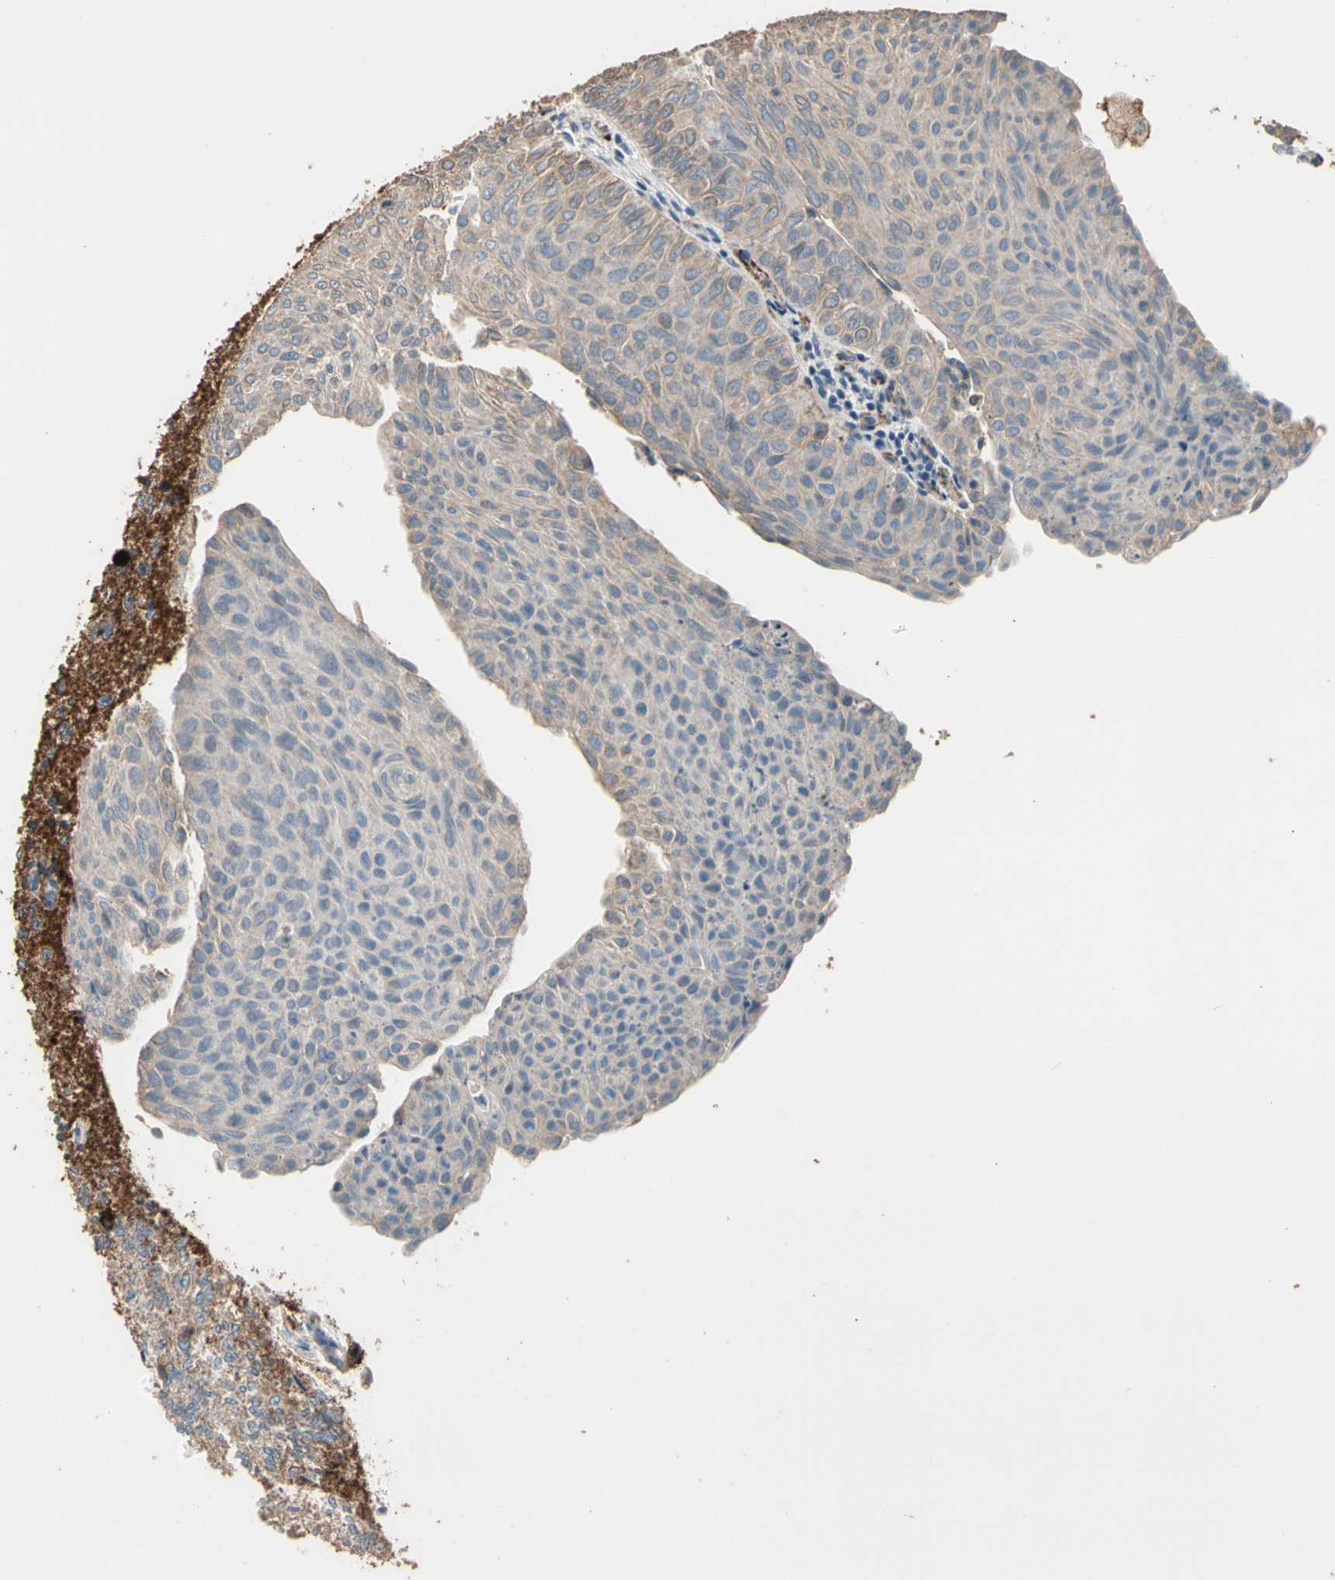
{"staining": {"intensity": "weak", "quantity": ">75%", "location": "cytoplasmic/membranous"}, "tissue": "urothelial cancer", "cell_type": "Tumor cells", "image_type": "cancer", "snomed": [{"axis": "morphology", "description": "Urothelial carcinoma, Low grade"}, {"axis": "topography", "description": "Urinary bladder"}], "caption": "Protein expression analysis of urothelial cancer demonstrates weak cytoplasmic/membranous expression in about >75% of tumor cells.", "gene": "SUSD2", "patient": {"sex": "male", "age": 78}}